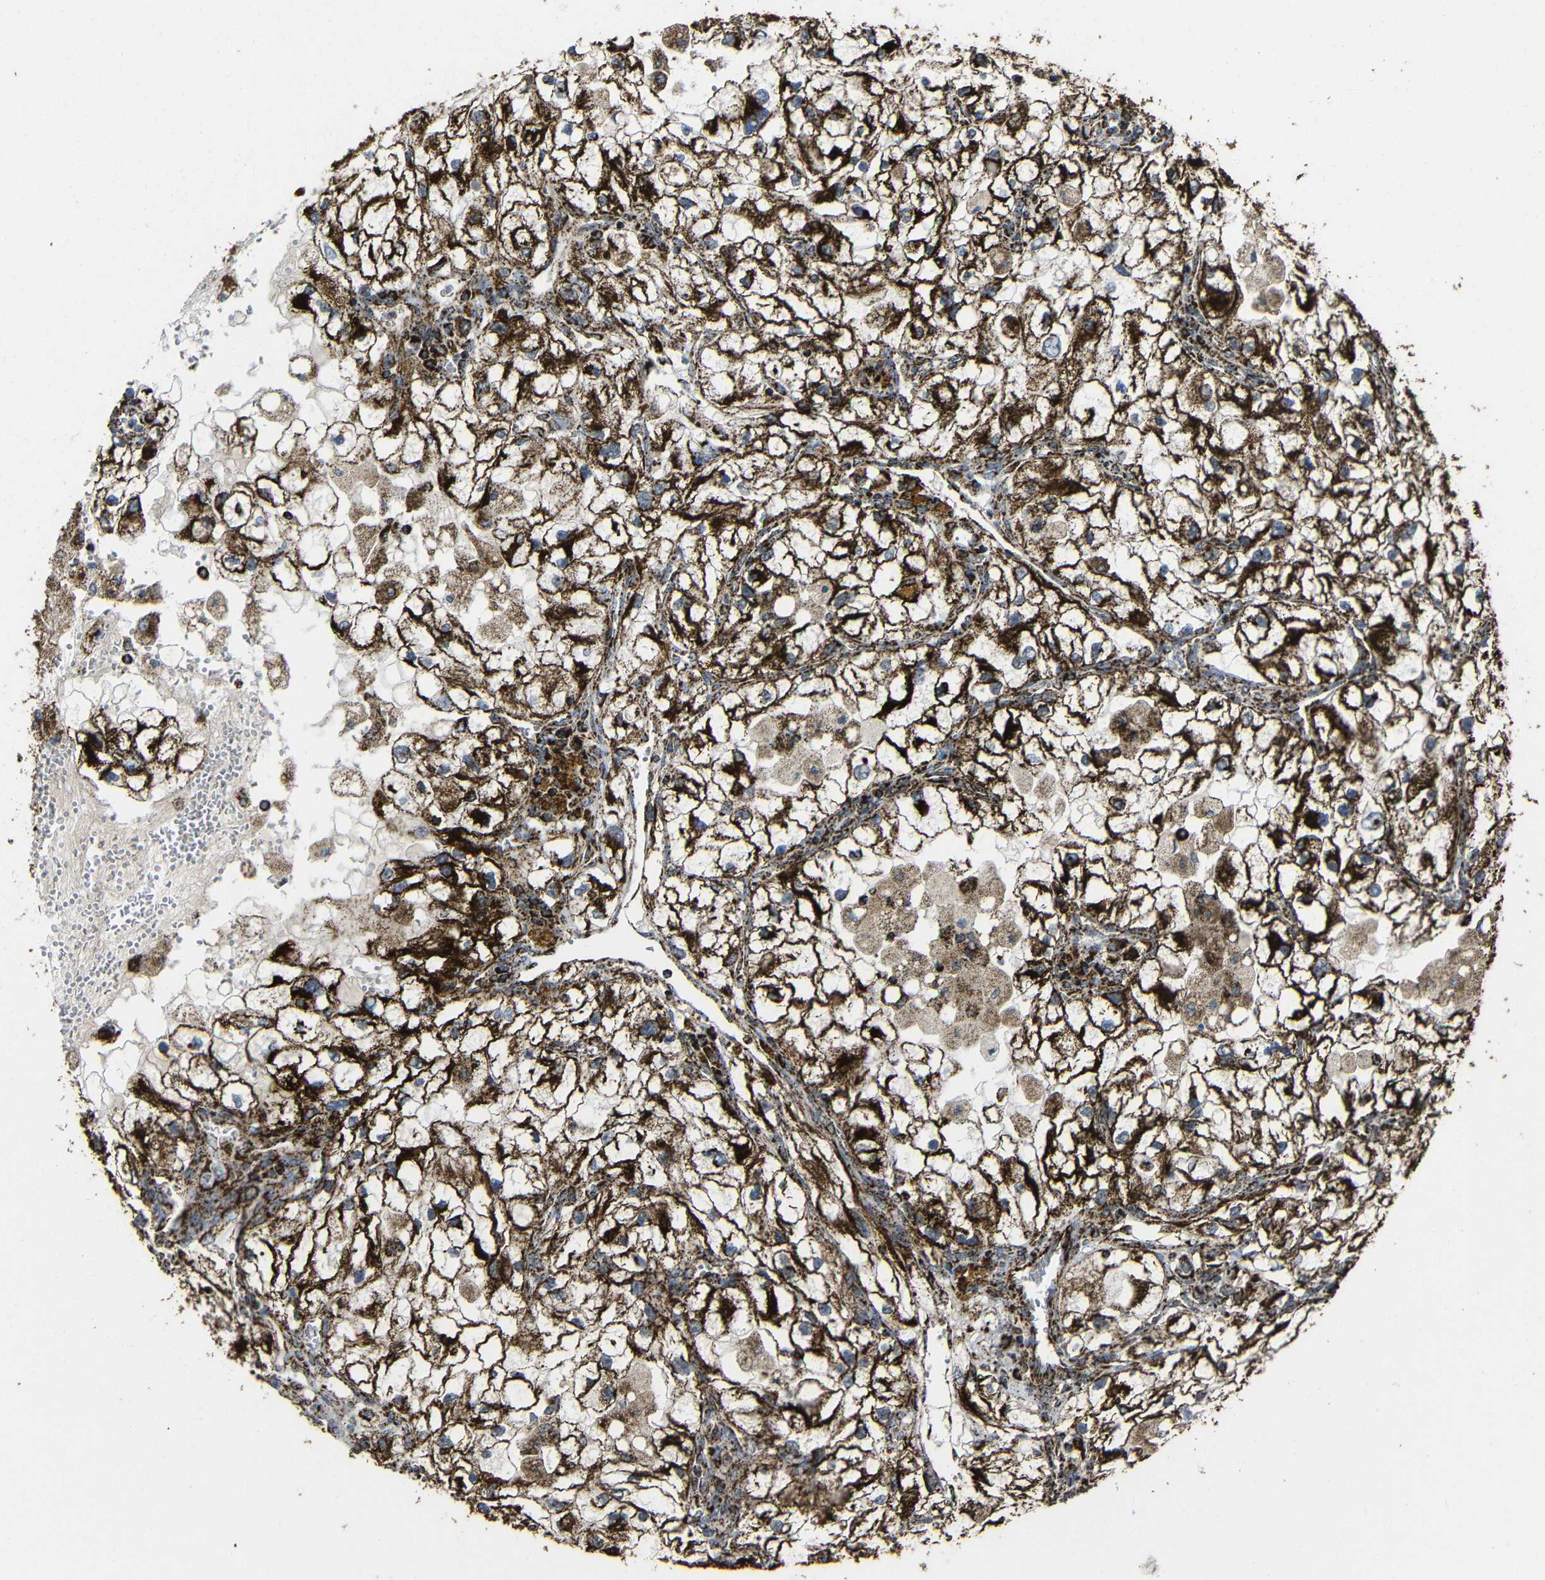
{"staining": {"intensity": "strong", "quantity": ">75%", "location": "cytoplasmic/membranous"}, "tissue": "renal cancer", "cell_type": "Tumor cells", "image_type": "cancer", "snomed": [{"axis": "morphology", "description": "Adenocarcinoma, NOS"}, {"axis": "topography", "description": "Kidney"}], "caption": "An immunohistochemistry (IHC) histopathology image of neoplastic tissue is shown. Protein staining in brown highlights strong cytoplasmic/membranous positivity in renal cancer (adenocarcinoma) within tumor cells. (DAB IHC, brown staining for protein, blue staining for nuclei).", "gene": "ATP5F1A", "patient": {"sex": "female", "age": 70}}